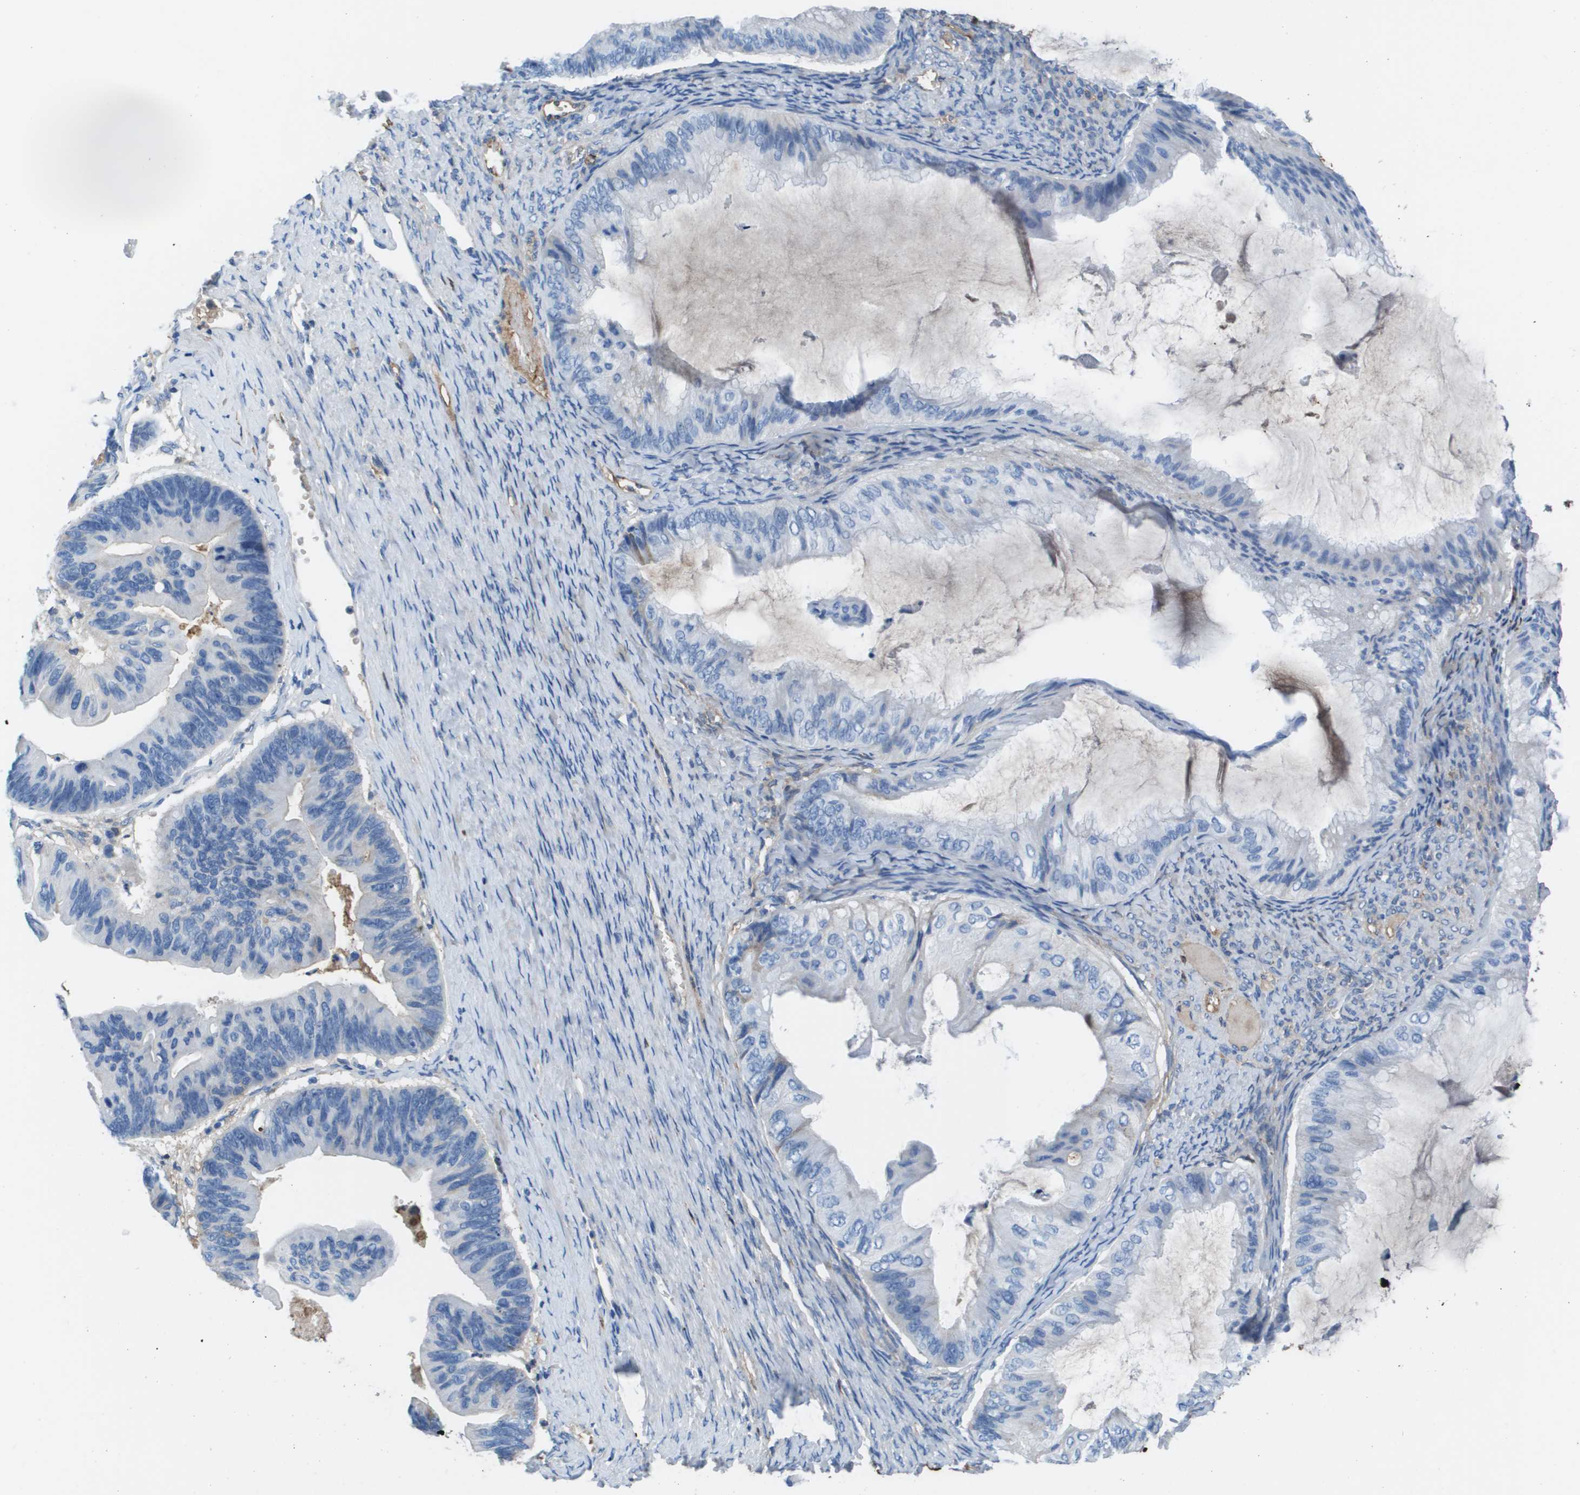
{"staining": {"intensity": "negative", "quantity": "none", "location": "none"}, "tissue": "ovarian cancer", "cell_type": "Tumor cells", "image_type": "cancer", "snomed": [{"axis": "morphology", "description": "Cystadenocarcinoma, mucinous, NOS"}, {"axis": "topography", "description": "Ovary"}], "caption": "High magnification brightfield microscopy of ovarian cancer stained with DAB (brown) and counterstained with hematoxylin (blue): tumor cells show no significant expression. The staining is performed using DAB (3,3'-diaminobenzidine) brown chromogen with nuclei counter-stained in using hematoxylin.", "gene": "VTN", "patient": {"sex": "female", "age": 61}}